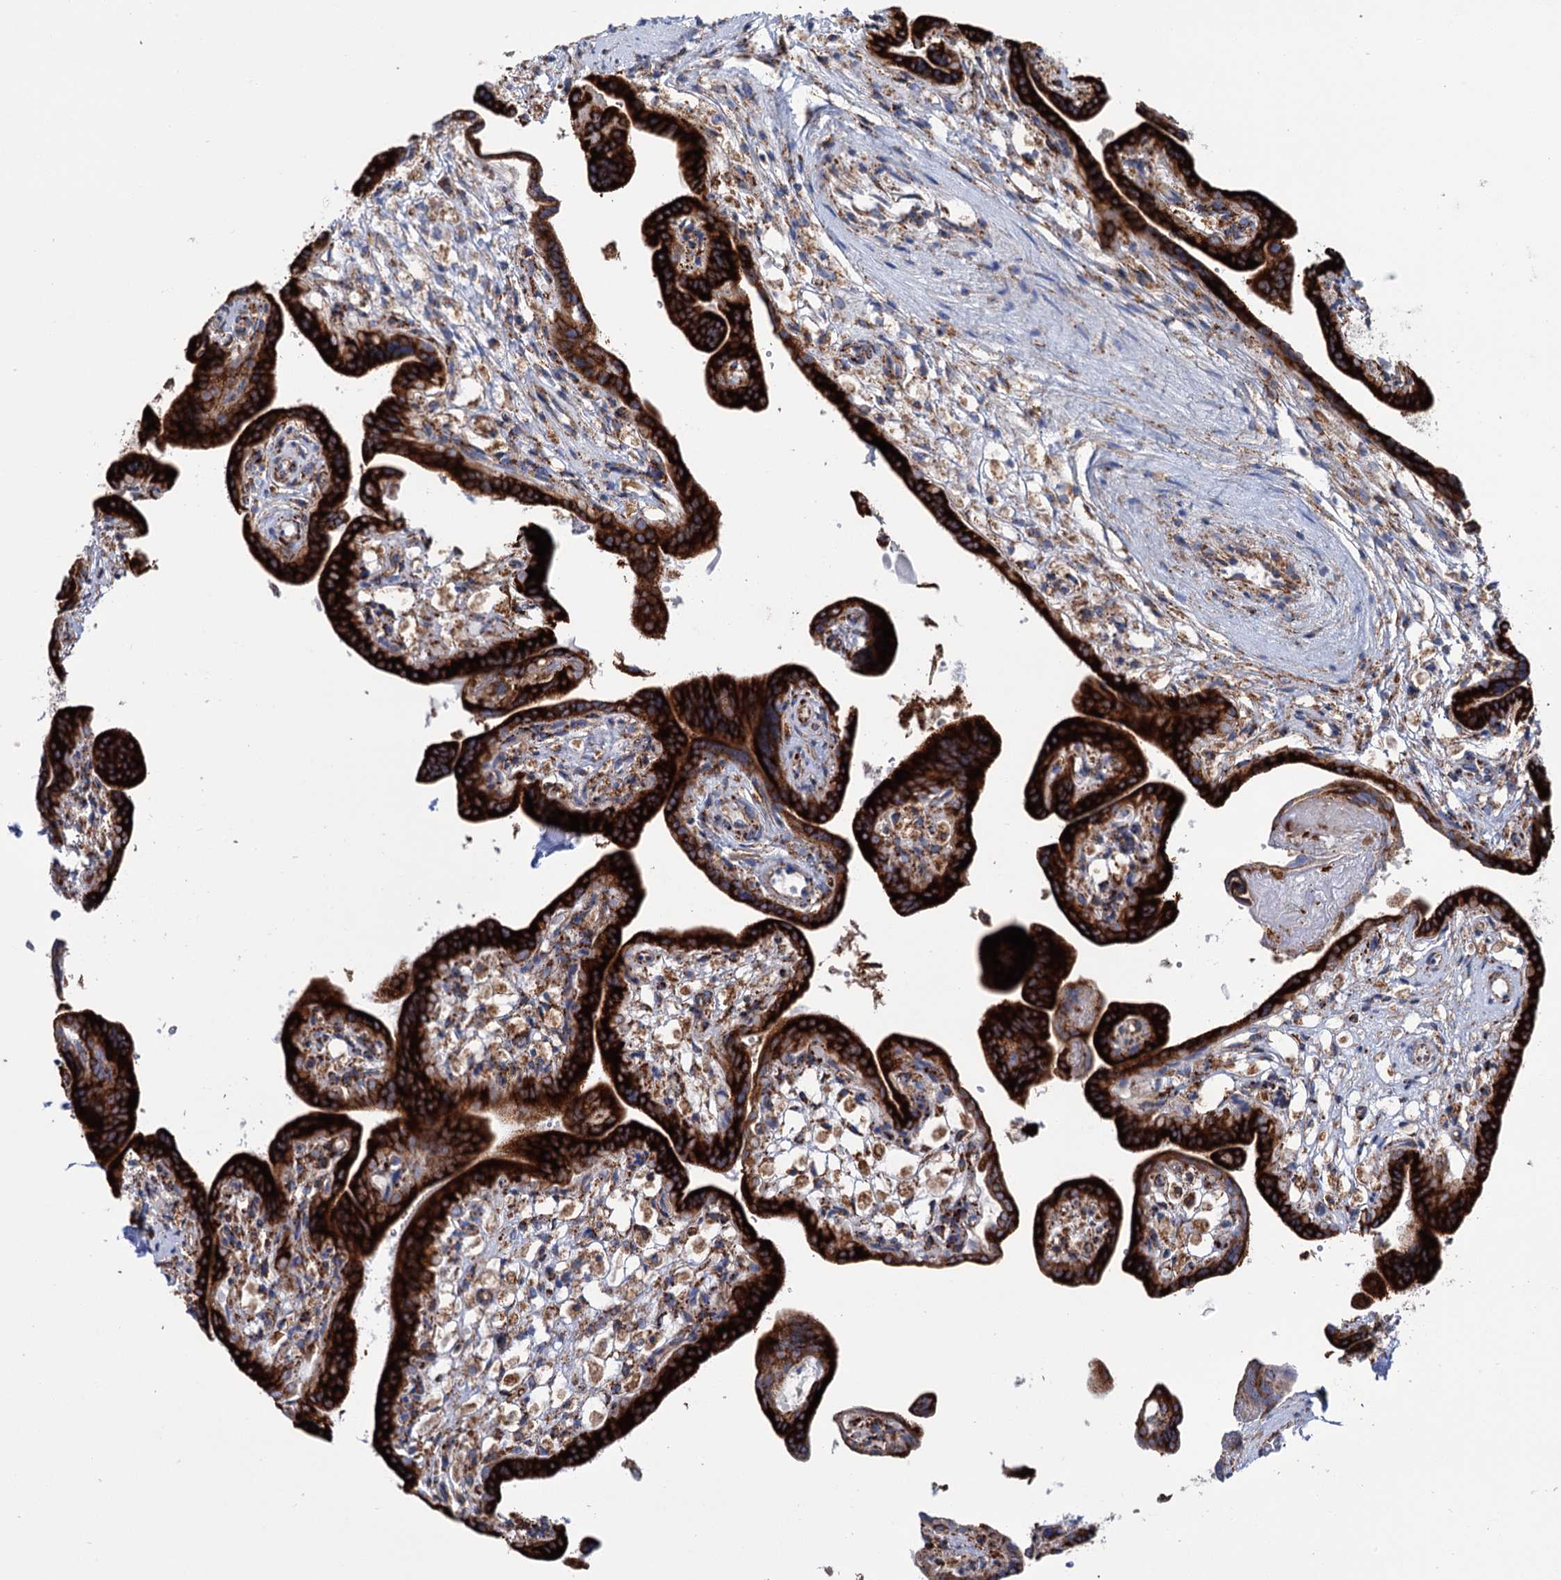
{"staining": {"intensity": "strong", "quantity": ">75%", "location": "cytoplasmic/membranous"}, "tissue": "placenta", "cell_type": "Trophoblastic cells", "image_type": "normal", "snomed": [{"axis": "morphology", "description": "Normal tissue, NOS"}, {"axis": "topography", "description": "Placenta"}], "caption": "Placenta stained with immunohistochemistry (IHC) reveals strong cytoplasmic/membranous staining in approximately >75% of trophoblastic cells. The protein is stained brown, and the nuclei are stained in blue (DAB IHC with brightfield microscopy, high magnification).", "gene": "SHE", "patient": {"sex": "female", "age": 37}}